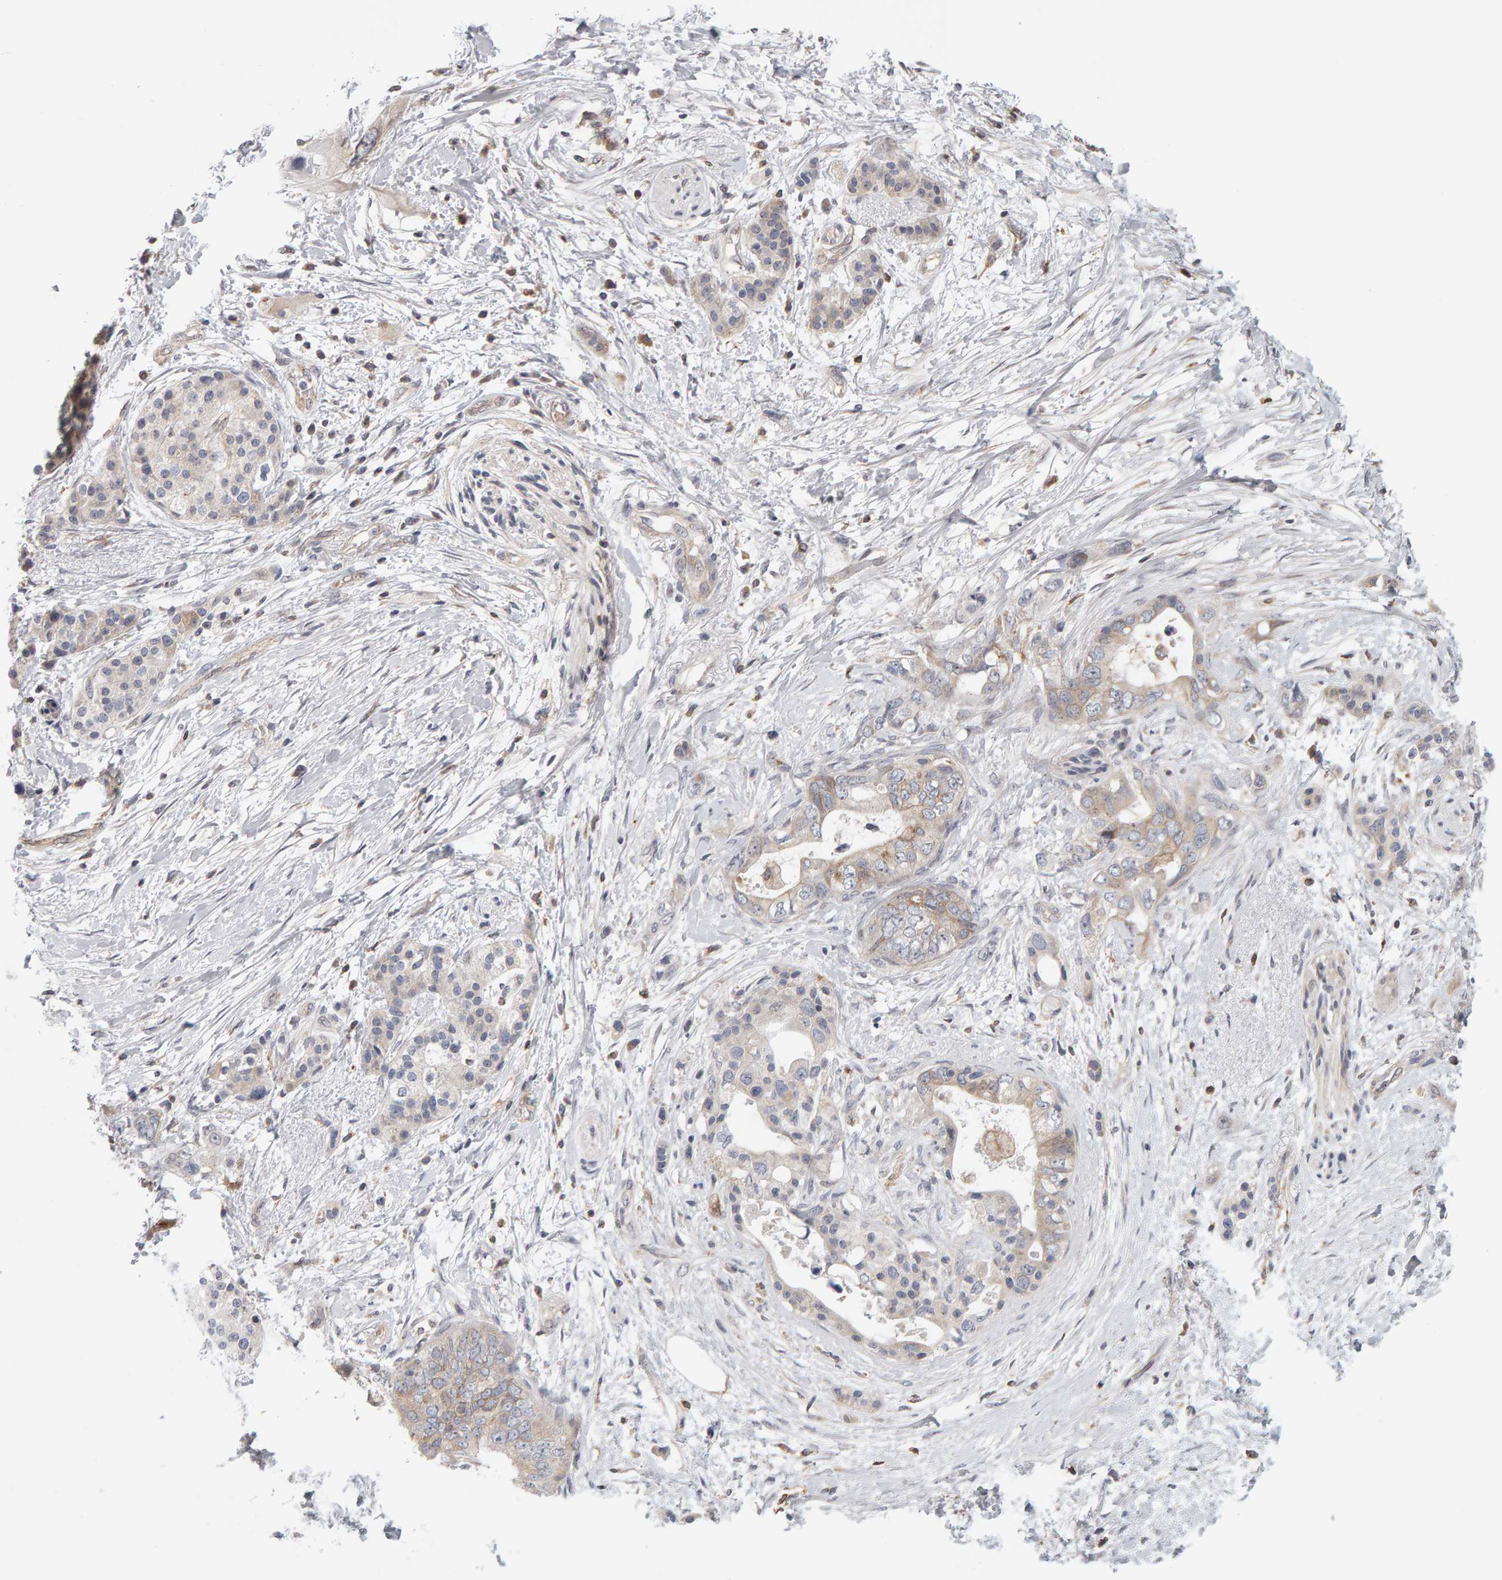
{"staining": {"intensity": "weak", "quantity": "<25%", "location": "cytoplasmic/membranous"}, "tissue": "pancreatic cancer", "cell_type": "Tumor cells", "image_type": "cancer", "snomed": [{"axis": "morphology", "description": "Adenocarcinoma, NOS"}, {"axis": "topography", "description": "Pancreas"}], "caption": "Protein analysis of pancreatic cancer demonstrates no significant expression in tumor cells.", "gene": "MSRA", "patient": {"sex": "female", "age": 56}}